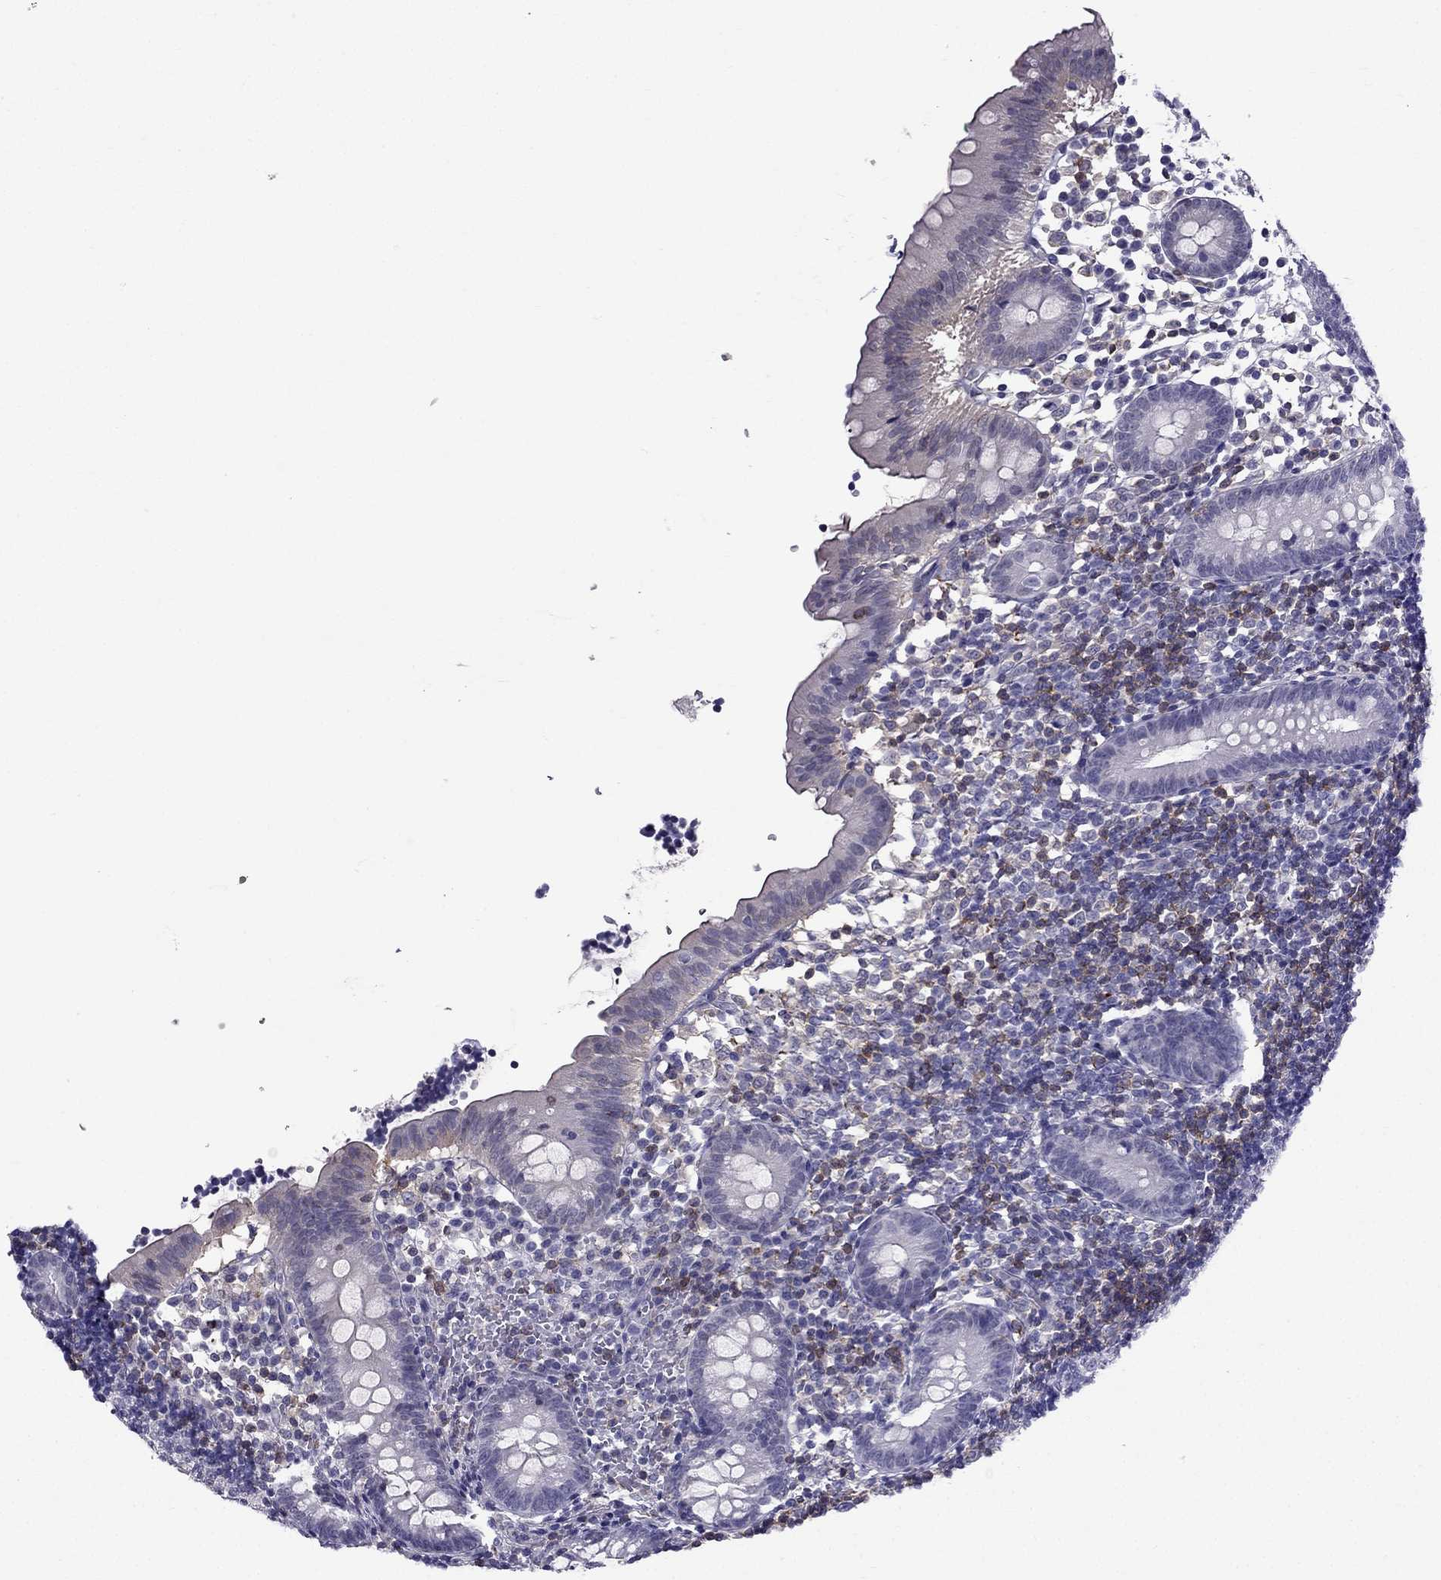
{"staining": {"intensity": "negative", "quantity": "none", "location": "none"}, "tissue": "appendix", "cell_type": "Glandular cells", "image_type": "normal", "snomed": [{"axis": "morphology", "description": "Normal tissue, NOS"}, {"axis": "topography", "description": "Appendix"}], "caption": "The micrograph exhibits no staining of glandular cells in unremarkable appendix.", "gene": "AAK1", "patient": {"sex": "female", "age": 40}}